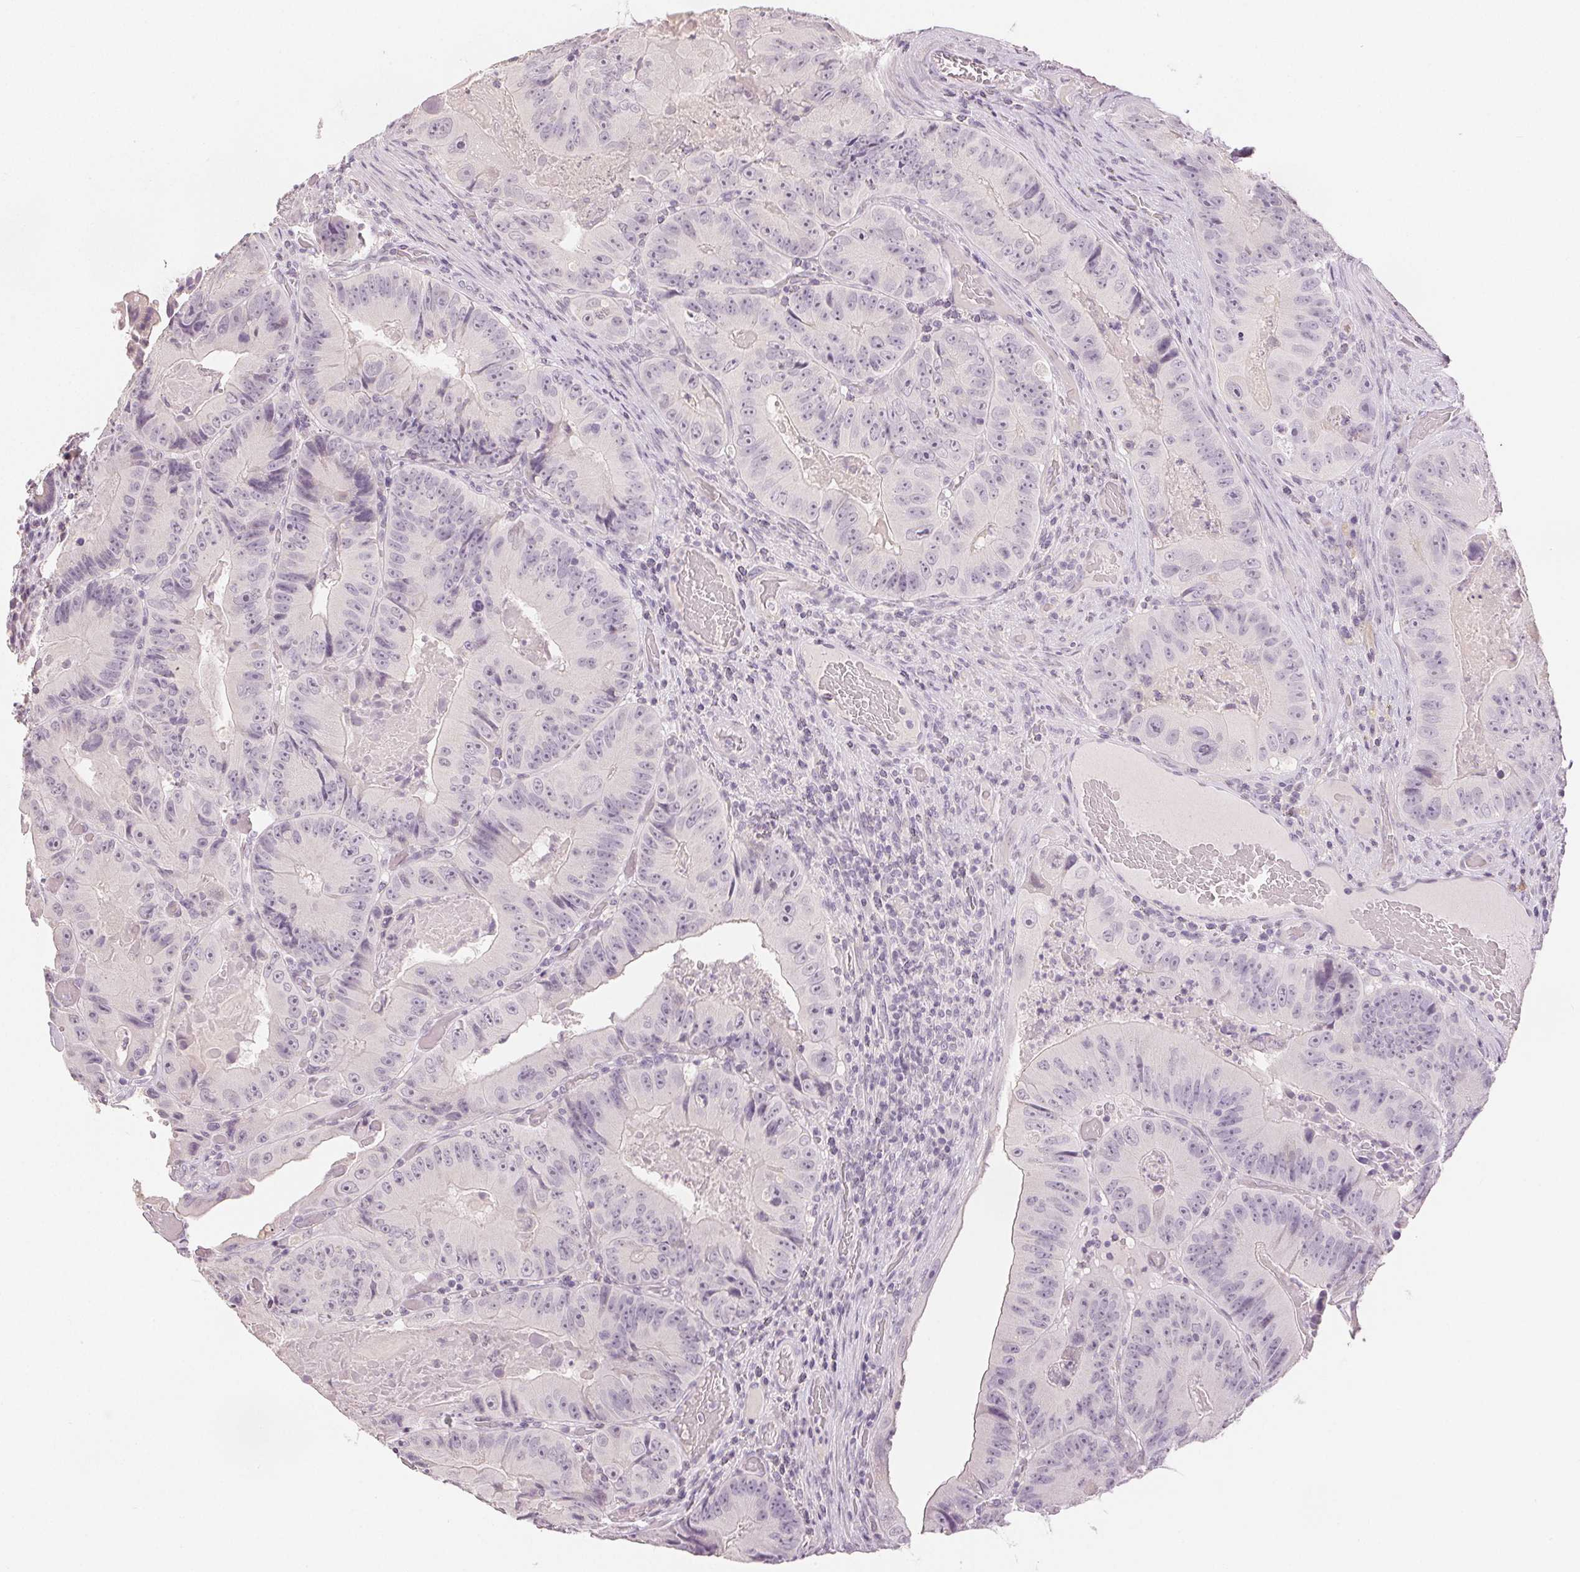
{"staining": {"intensity": "negative", "quantity": "none", "location": "none"}, "tissue": "colorectal cancer", "cell_type": "Tumor cells", "image_type": "cancer", "snomed": [{"axis": "morphology", "description": "Adenocarcinoma, NOS"}, {"axis": "topography", "description": "Colon"}], "caption": "The IHC image has no significant positivity in tumor cells of colorectal cancer (adenocarcinoma) tissue.", "gene": "SLC27A5", "patient": {"sex": "female", "age": 86}}